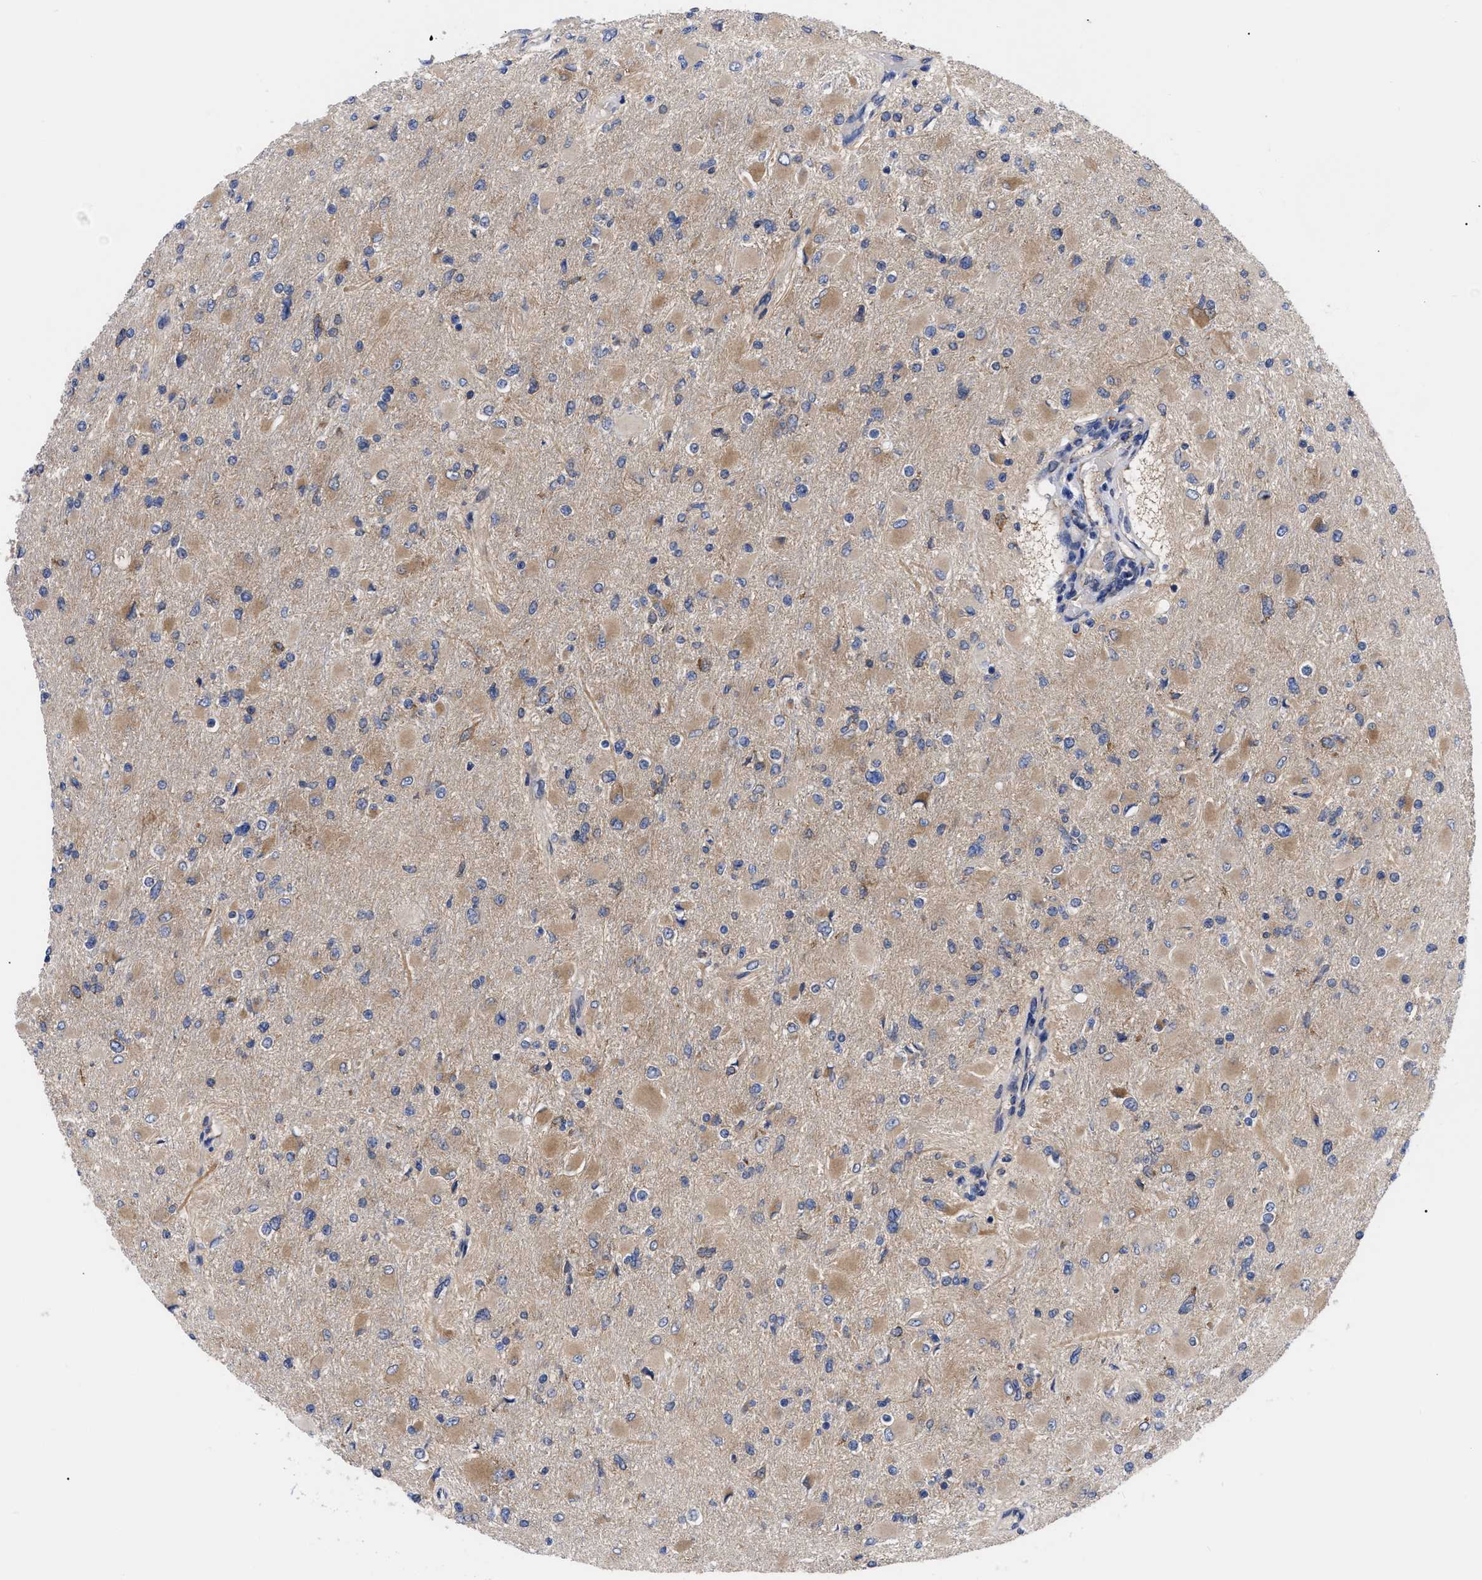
{"staining": {"intensity": "moderate", "quantity": ">75%", "location": "cytoplasmic/membranous"}, "tissue": "glioma", "cell_type": "Tumor cells", "image_type": "cancer", "snomed": [{"axis": "morphology", "description": "Glioma, malignant, High grade"}, {"axis": "topography", "description": "Cerebral cortex"}], "caption": "Human malignant high-grade glioma stained with a protein marker exhibits moderate staining in tumor cells.", "gene": "RBKS", "patient": {"sex": "female", "age": 36}}